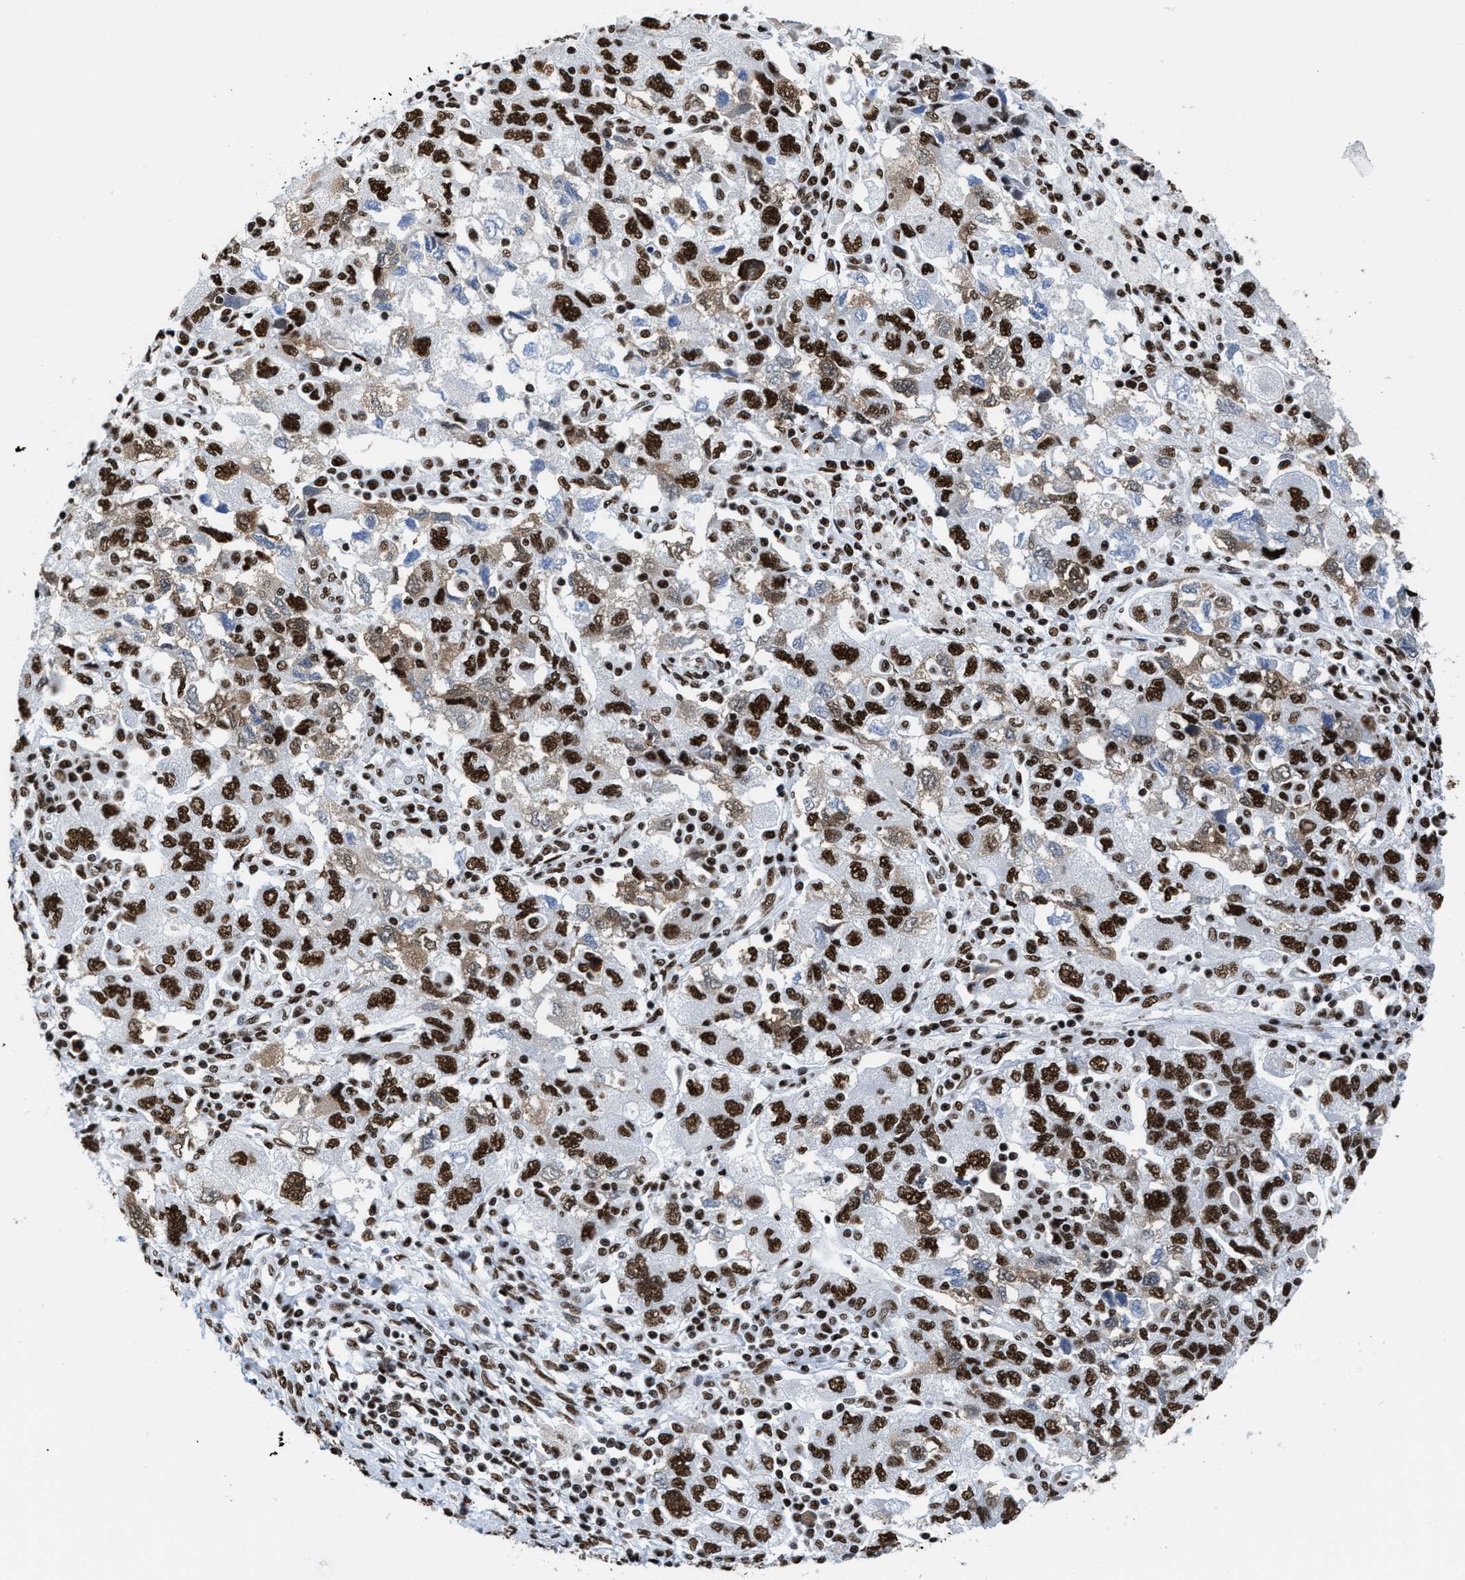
{"staining": {"intensity": "strong", "quantity": ">75%", "location": "nuclear"}, "tissue": "ovarian cancer", "cell_type": "Tumor cells", "image_type": "cancer", "snomed": [{"axis": "morphology", "description": "Carcinoma, NOS"}, {"axis": "morphology", "description": "Cystadenocarcinoma, serous, NOS"}, {"axis": "topography", "description": "Ovary"}], "caption": "Approximately >75% of tumor cells in carcinoma (ovarian) show strong nuclear protein expression as visualized by brown immunohistochemical staining.", "gene": "SMARCC2", "patient": {"sex": "female", "age": 69}}